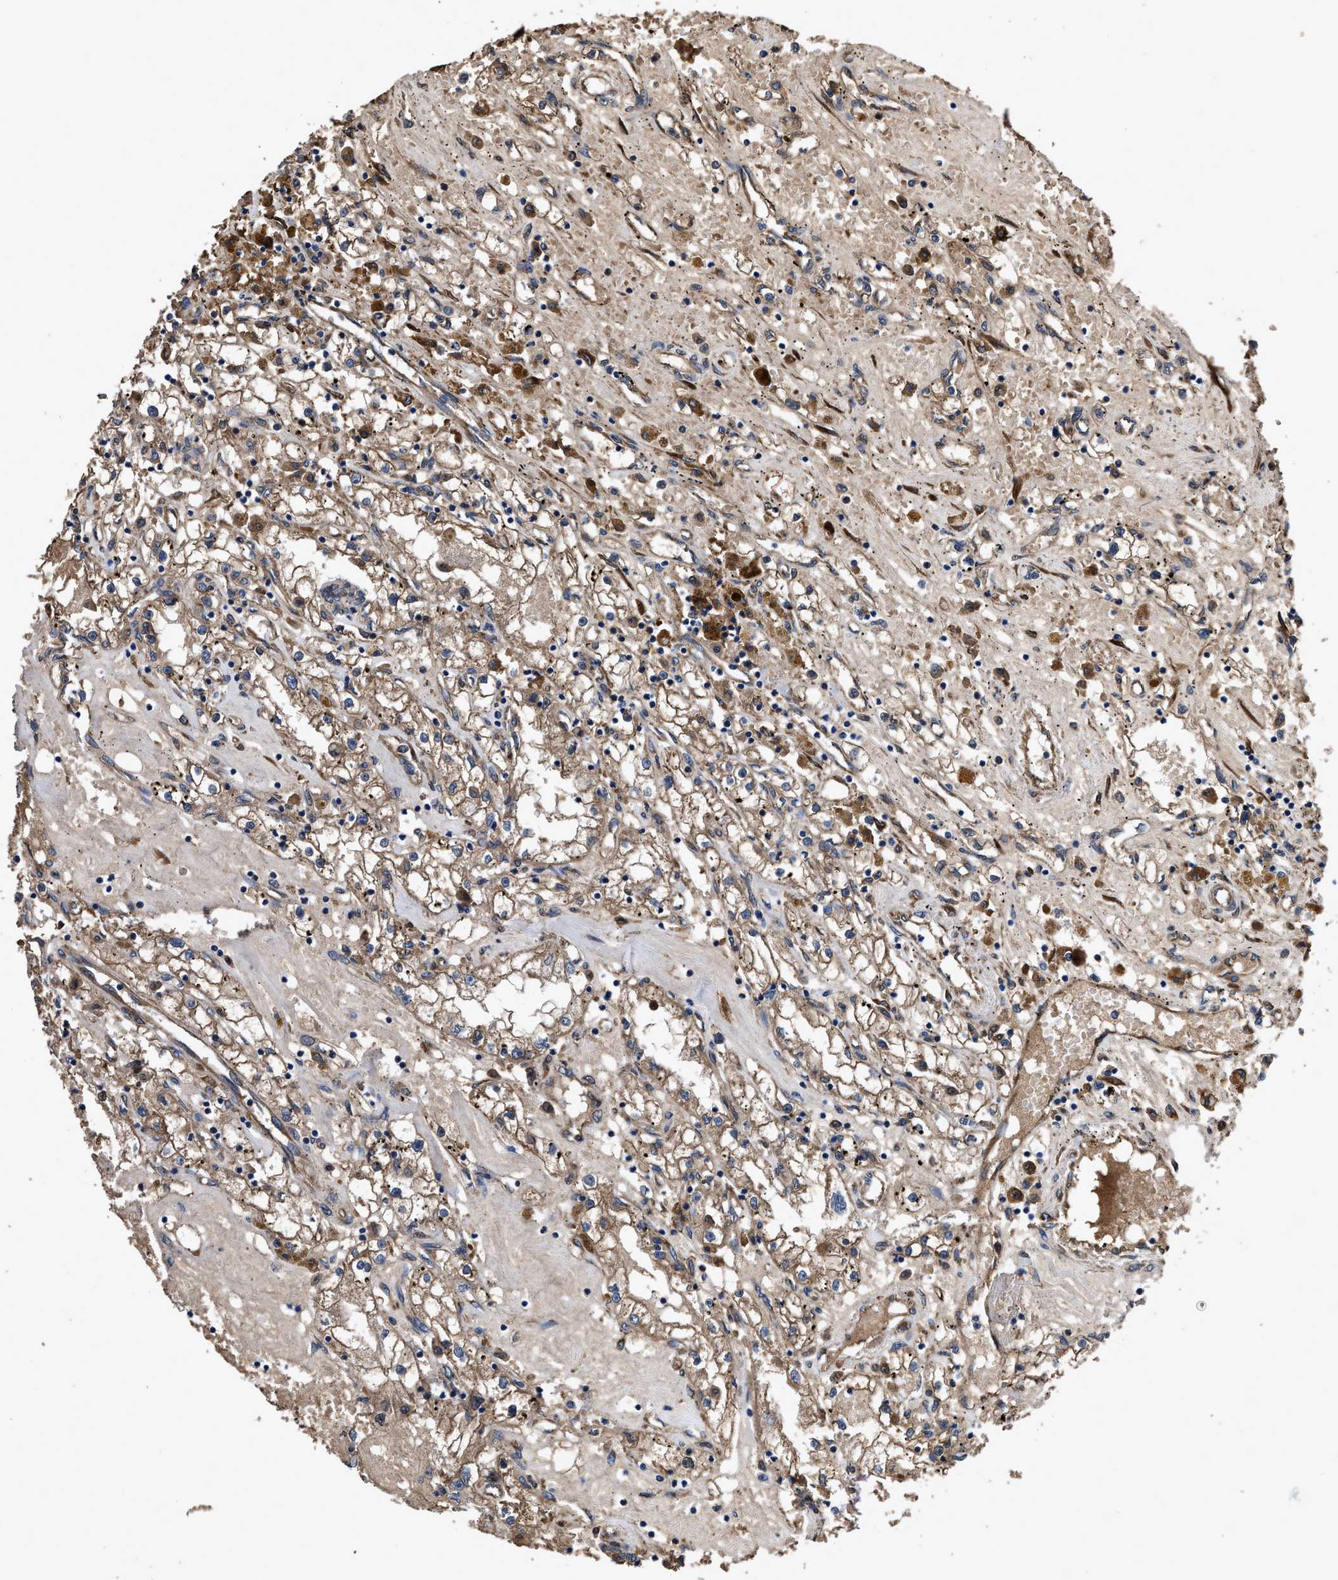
{"staining": {"intensity": "moderate", "quantity": ">75%", "location": "cytoplasmic/membranous"}, "tissue": "renal cancer", "cell_type": "Tumor cells", "image_type": "cancer", "snomed": [{"axis": "morphology", "description": "Adenocarcinoma, NOS"}, {"axis": "topography", "description": "Kidney"}], "caption": "Brown immunohistochemical staining in renal adenocarcinoma exhibits moderate cytoplasmic/membranous positivity in approximately >75% of tumor cells.", "gene": "IDNK", "patient": {"sex": "male", "age": 56}}